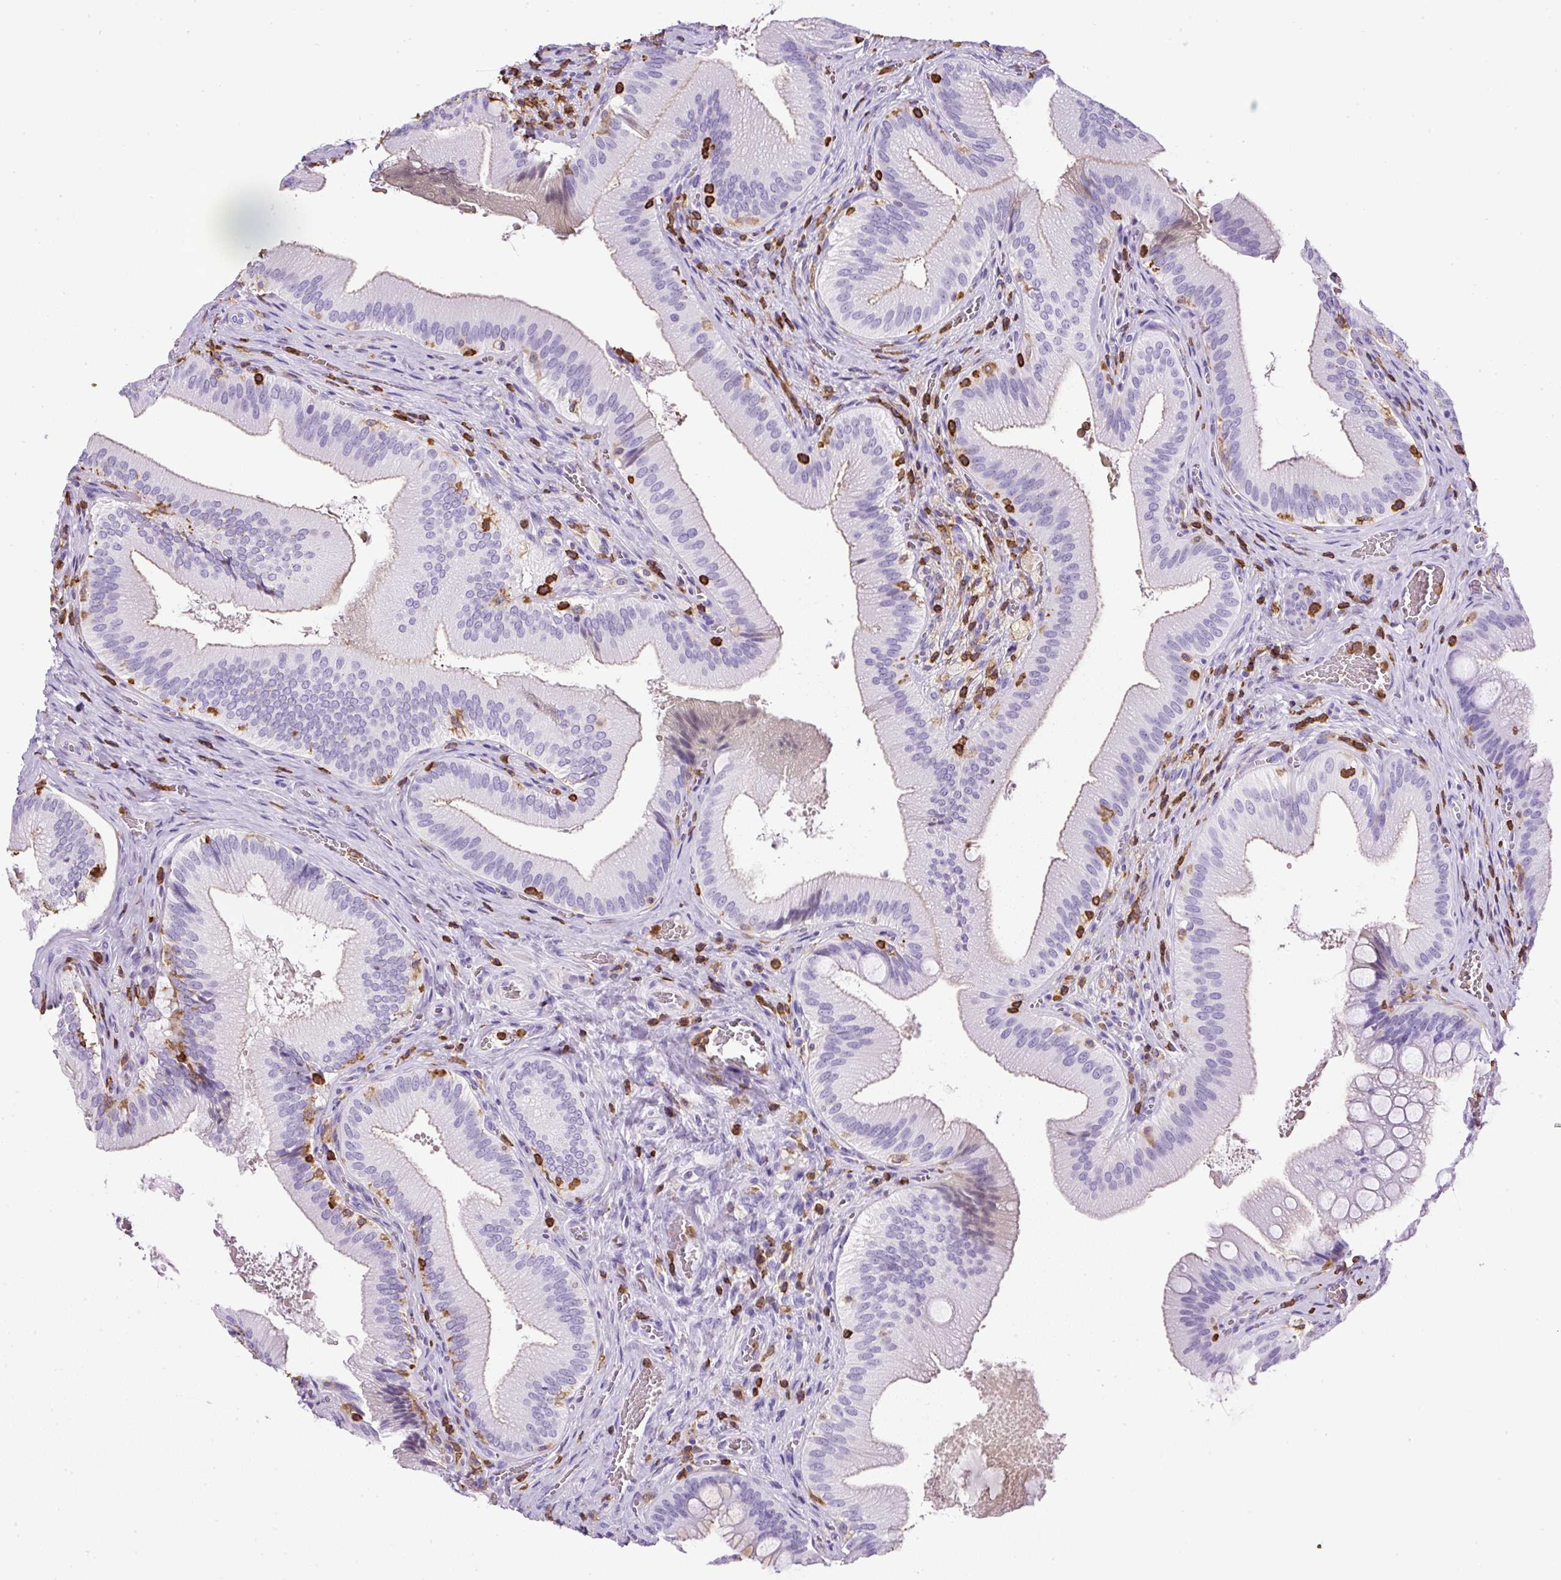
{"staining": {"intensity": "negative", "quantity": "none", "location": "none"}, "tissue": "gallbladder", "cell_type": "Glandular cells", "image_type": "normal", "snomed": [{"axis": "morphology", "description": "Normal tissue, NOS"}, {"axis": "topography", "description": "Gallbladder"}], "caption": "DAB (3,3'-diaminobenzidine) immunohistochemical staining of unremarkable gallbladder exhibits no significant expression in glandular cells. Brightfield microscopy of immunohistochemistry stained with DAB (3,3'-diaminobenzidine) (brown) and hematoxylin (blue), captured at high magnification.", "gene": "FAM228B", "patient": {"sex": "male", "age": 17}}